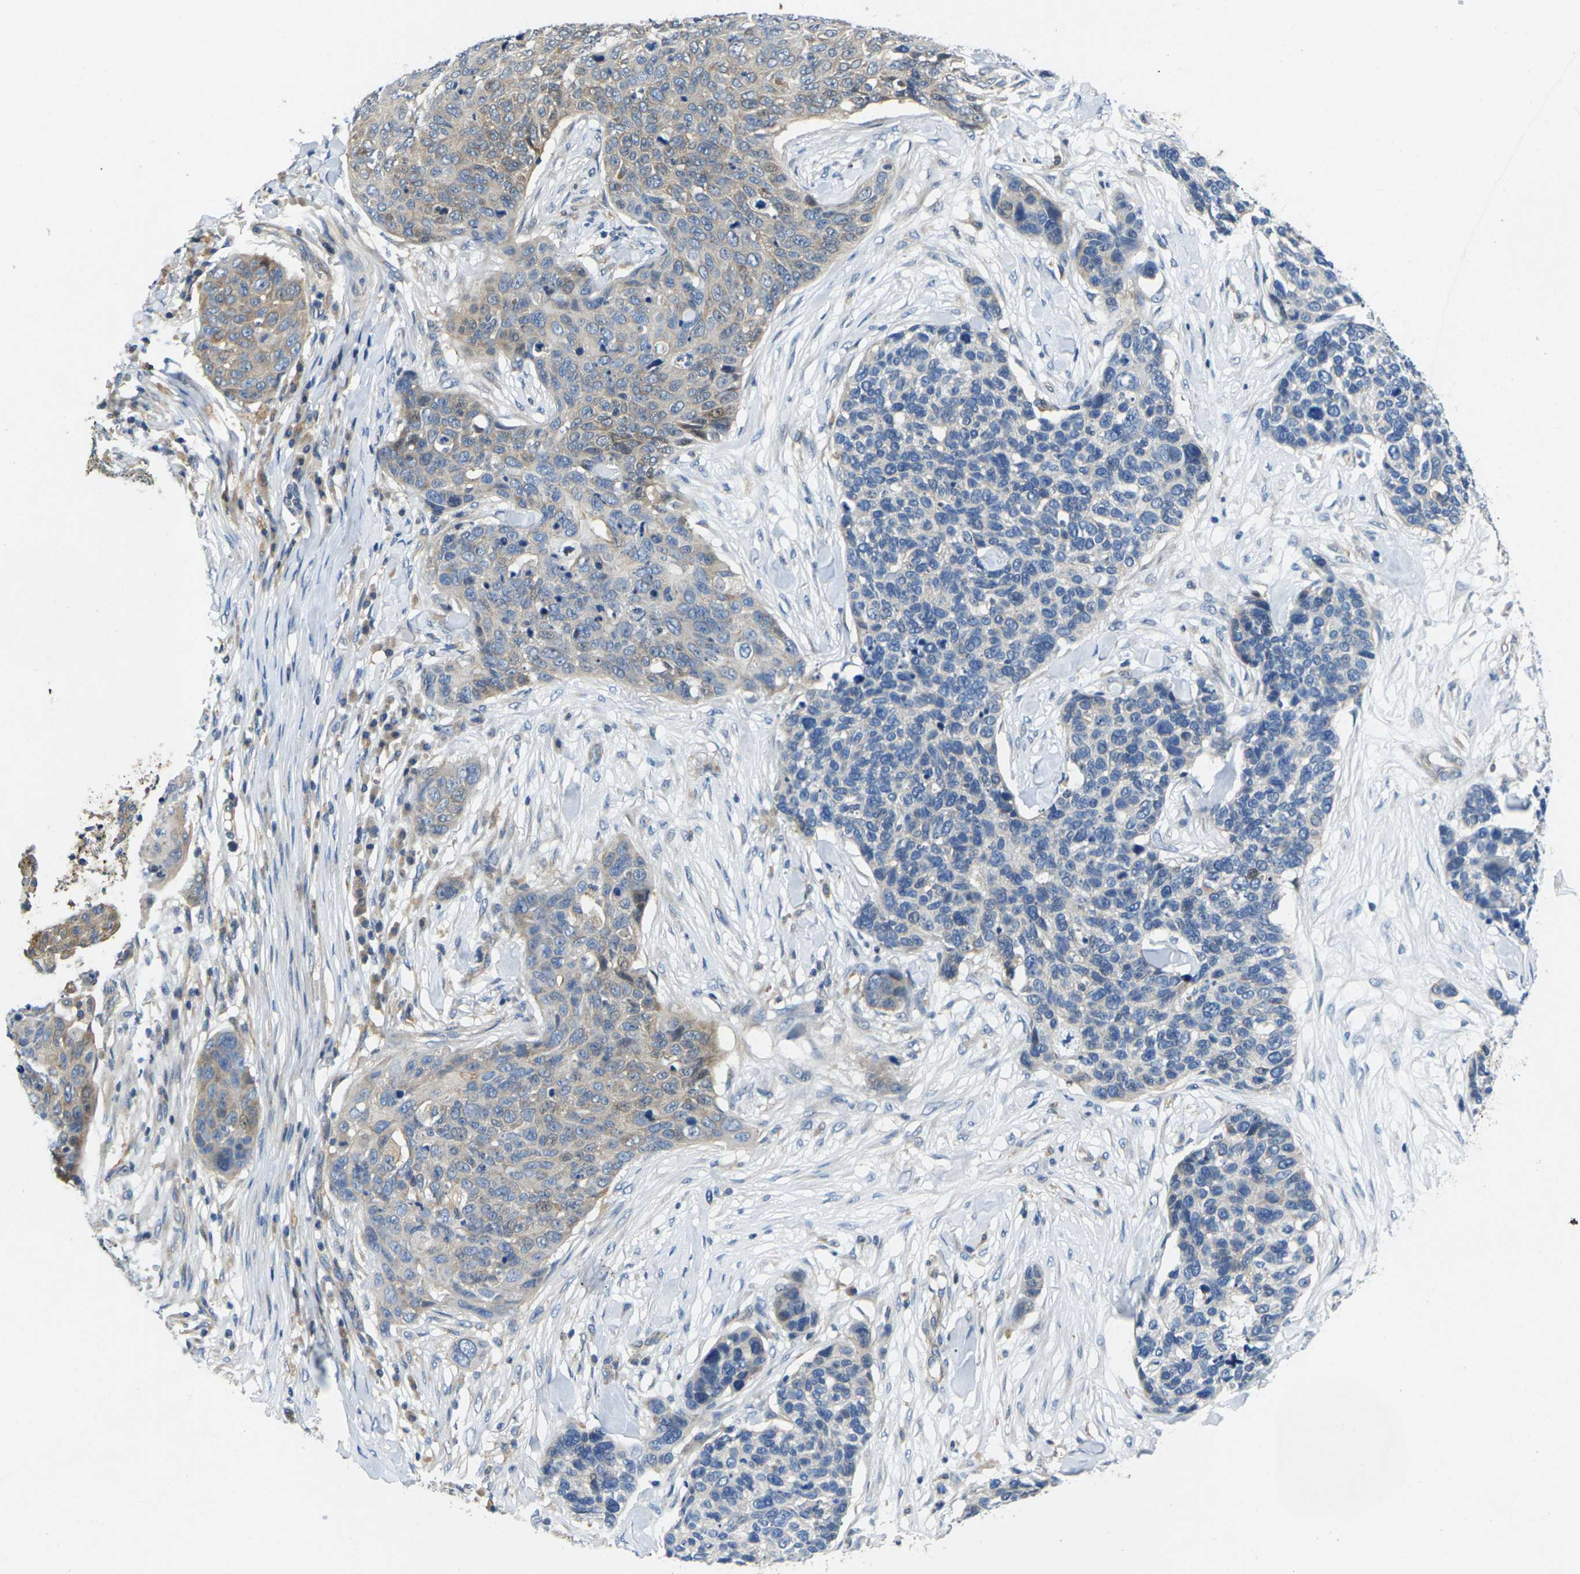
{"staining": {"intensity": "weak", "quantity": "<25%", "location": "cytoplasmic/membranous"}, "tissue": "skin cancer", "cell_type": "Tumor cells", "image_type": "cancer", "snomed": [{"axis": "morphology", "description": "Squamous cell carcinoma in situ, NOS"}, {"axis": "morphology", "description": "Squamous cell carcinoma, NOS"}, {"axis": "topography", "description": "Skin"}], "caption": "There is no significant expression in tumor cells of squamous cell carcinoma (skin).", "gene": "SCNN1A", "patient": {"sex": "male", "age": 93}}